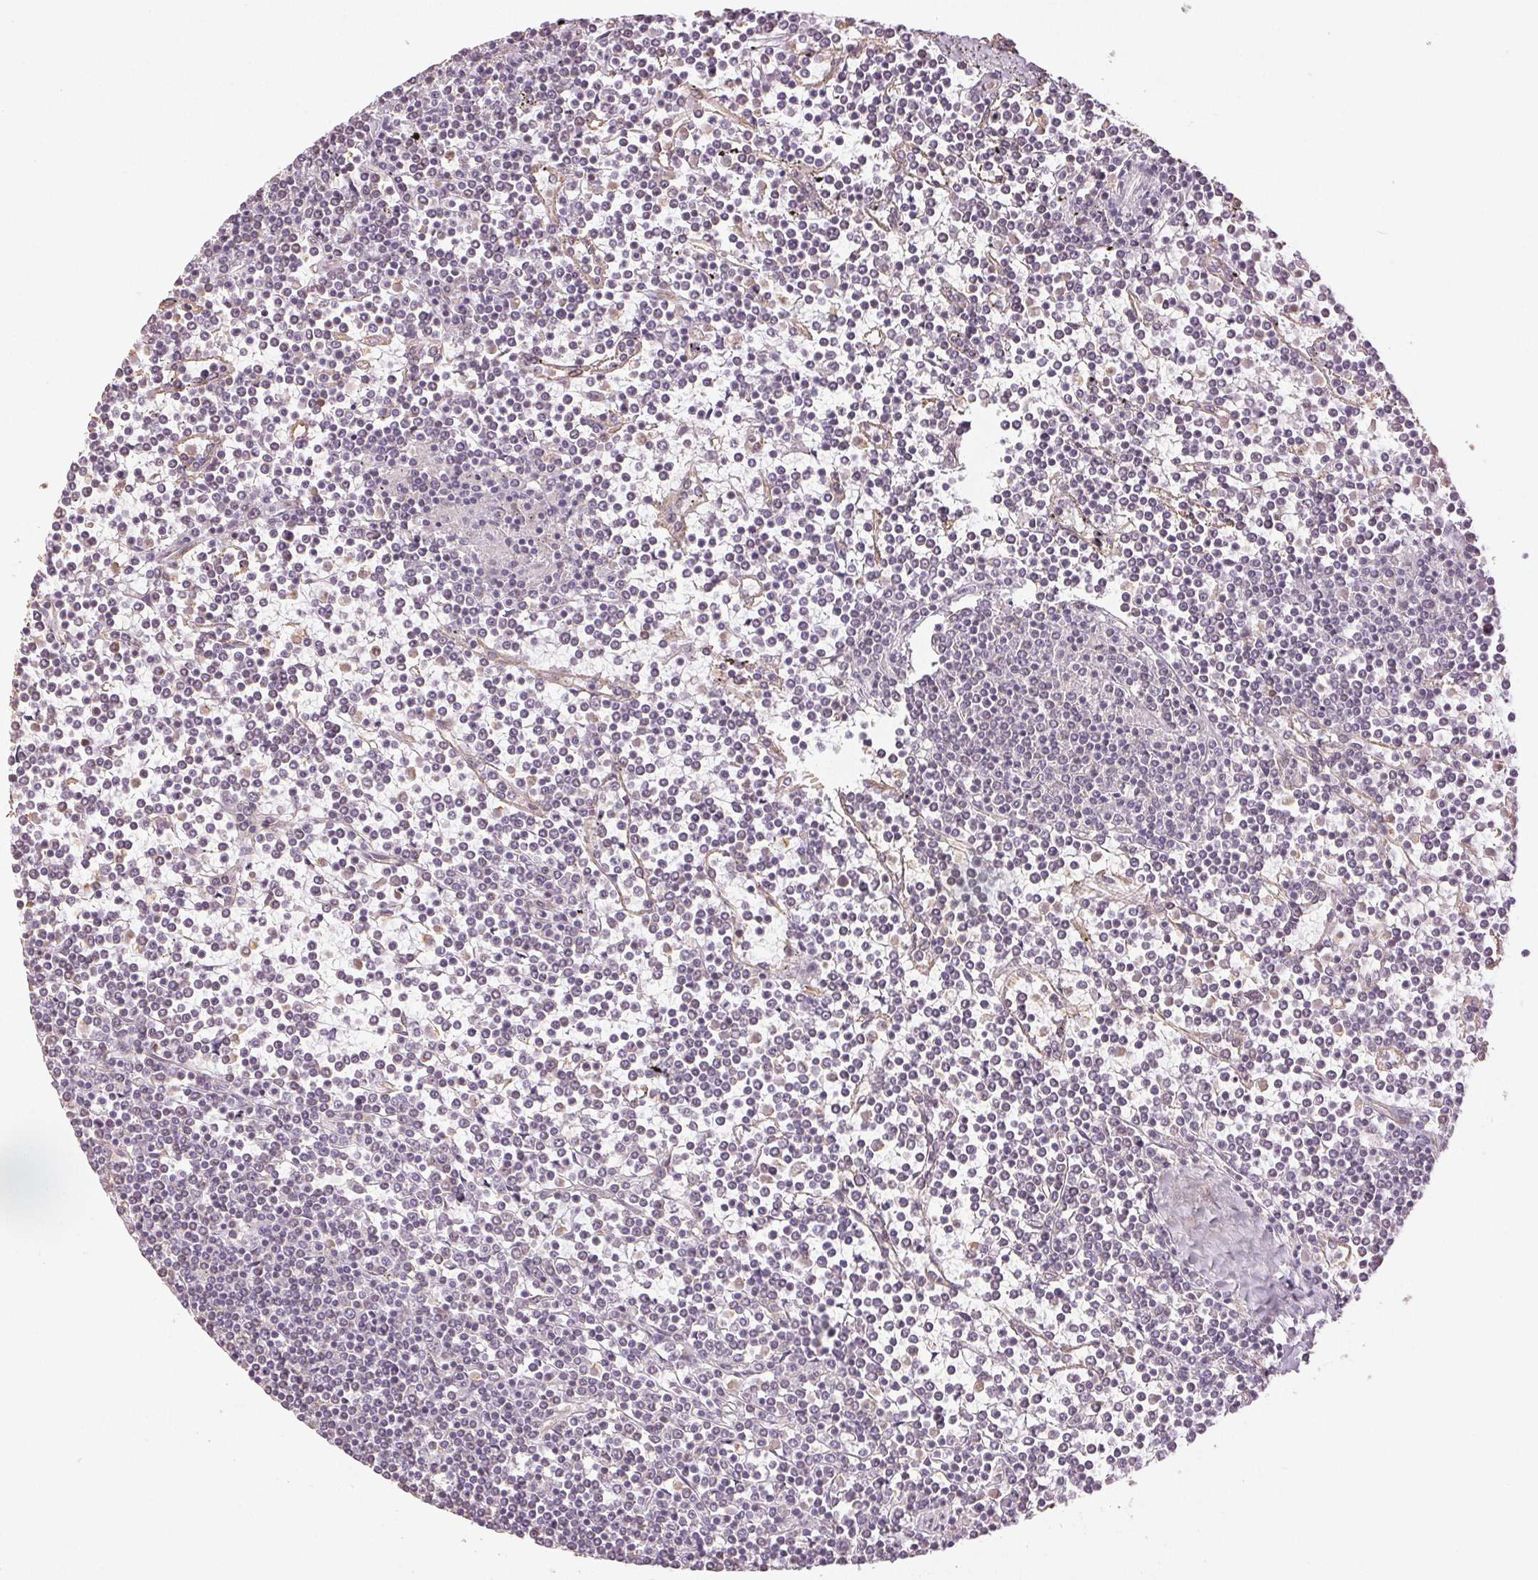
{"staining": {"intensity": "negative", "quantity": "none", "location": "none"}, "tissue": "lymphoma", "cell_type": "Tumor cells", "image_type": "cancer", "snomed": [{"axis": "morphology", "description": "Malignant lymphoma, non-Hodgkin's type, Low grade"}, {"axis": "topography", "description": "Spleen"}], "caption": "Immunohistochemistry (IHC) of lymphoma demonstrates no positivity in tumor cells. Brightfield microscopy of immunohistochemistry stained with DAB (brown) and hematoxylin (blue), captured at high magnification.", "gene": "COL7A1", "patient": {"sex": "female", "age": 19}}